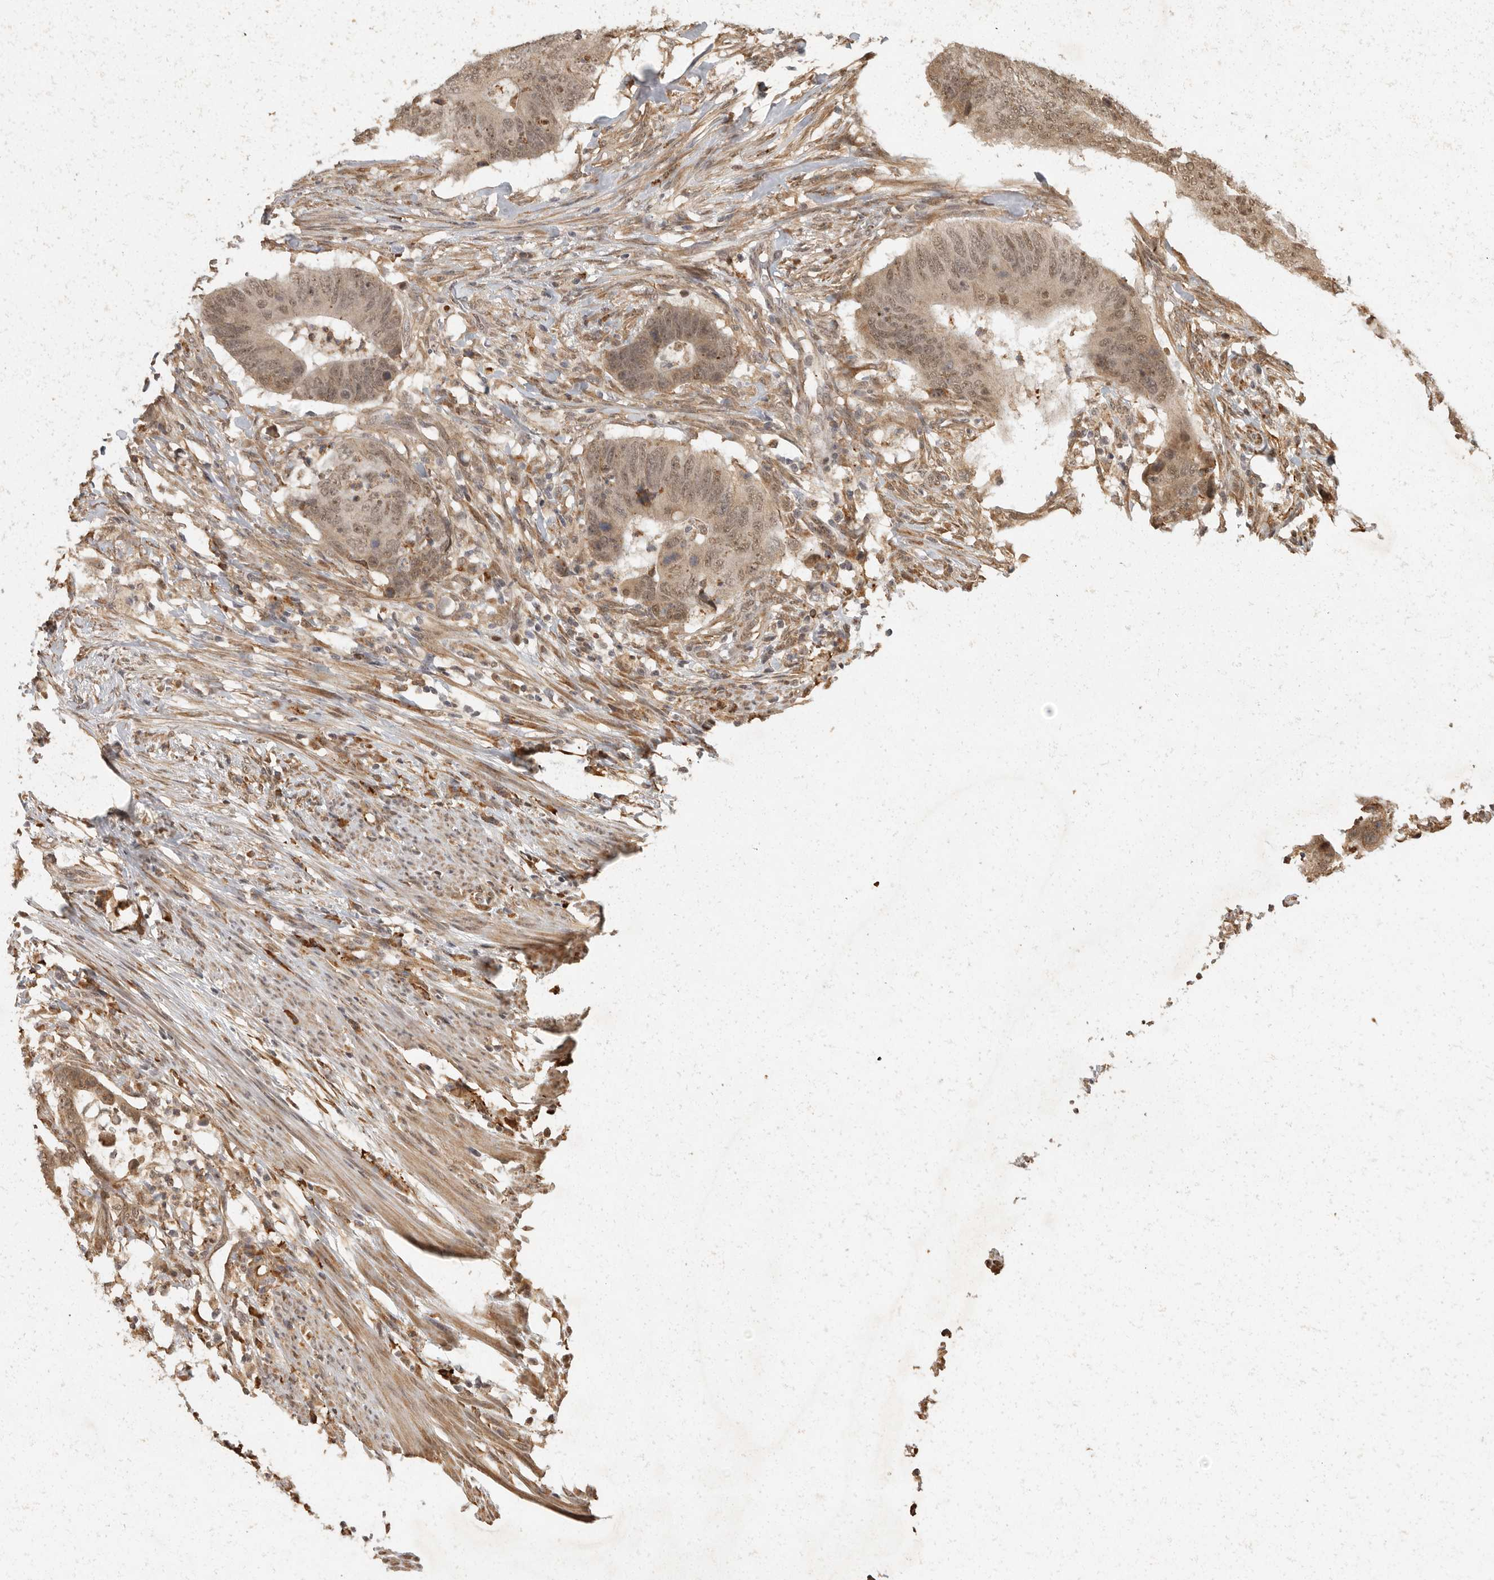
{"staining": {"intensity": "moderate", "quantity": ">75%", "location": "cytoplasmic/membranous,nuclear"}, "tissue": "colorectal cancer", "cell_type": "Tumor cells", "image_type": "cancer", "snomed": [{"axis": "morphology", "description": "Adenocarcinoma, NOS"}, {"axis": "topography", "description": "Colon"}], "caption": "There is medium levels of moderate cytoplasmic/membranous and nuclear expression in tumor cells of colorectal cancer, as demonstrated by immunohistochemical staining (brown color).", "gene": "ZNF83", "patient": {"sex": "male", "age": 56}}